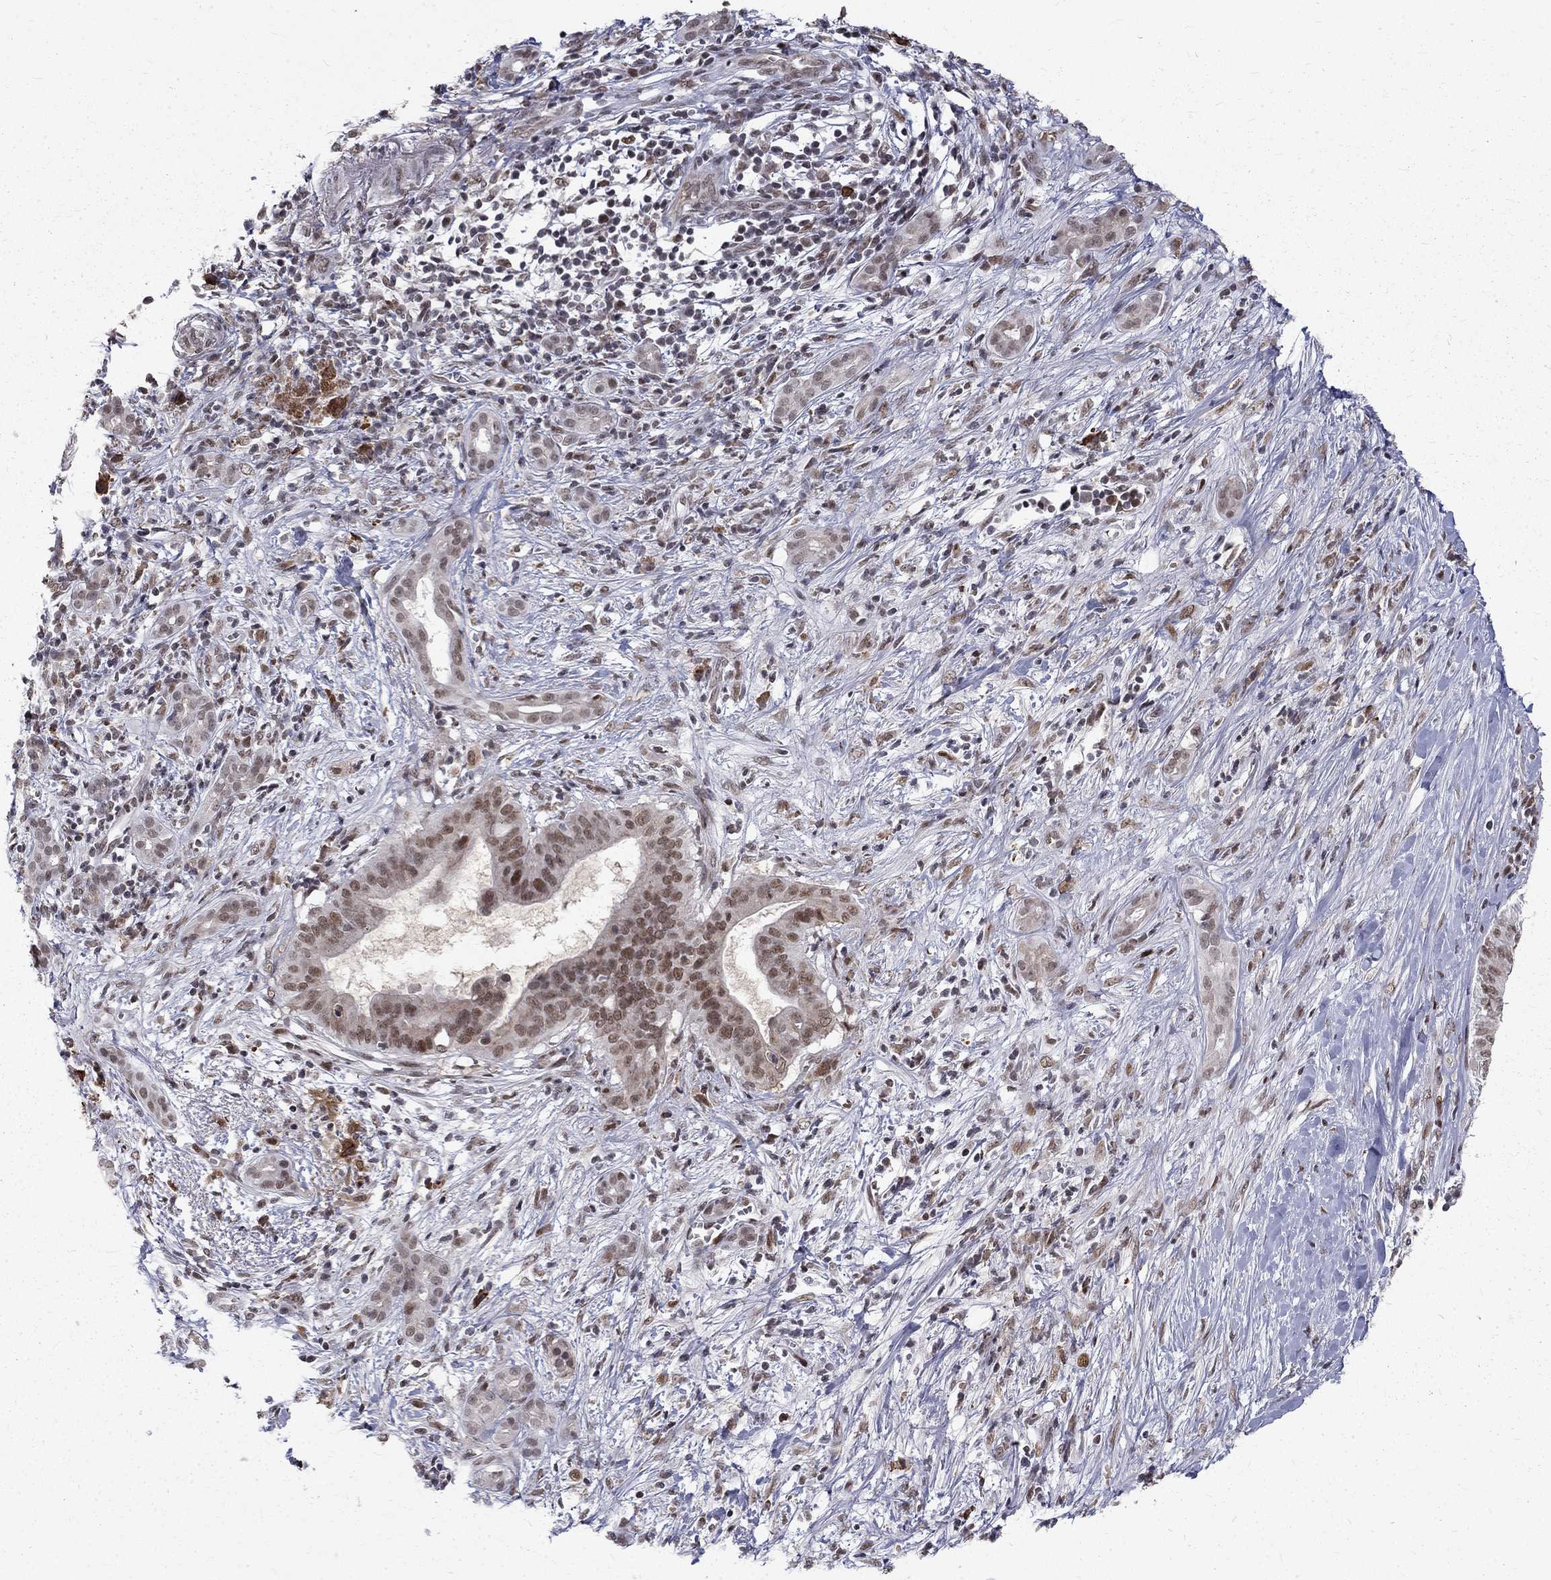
{"staining": {"intensity": "strong", "quantity": "25%-75%", "location": "nuclear"}, "tissue": "pancreatic cancer", "cell_type": "Tumor cells", "image_type": "cancer", "snomed": [{"axis": "morphology", "description": "Adenocarcinoma, NOS"}, {"axis": "topography", "description": "Pancreas"}], "caption": "Protein positivity by immunohistochemistry (IHC) reveals strong nuclear positivity in about 25%-75% of tumor cells in adenocarcinoma (pancreatic).", "gene": "TCEAL1", "patient": {"sex": "male", "age": 61}}